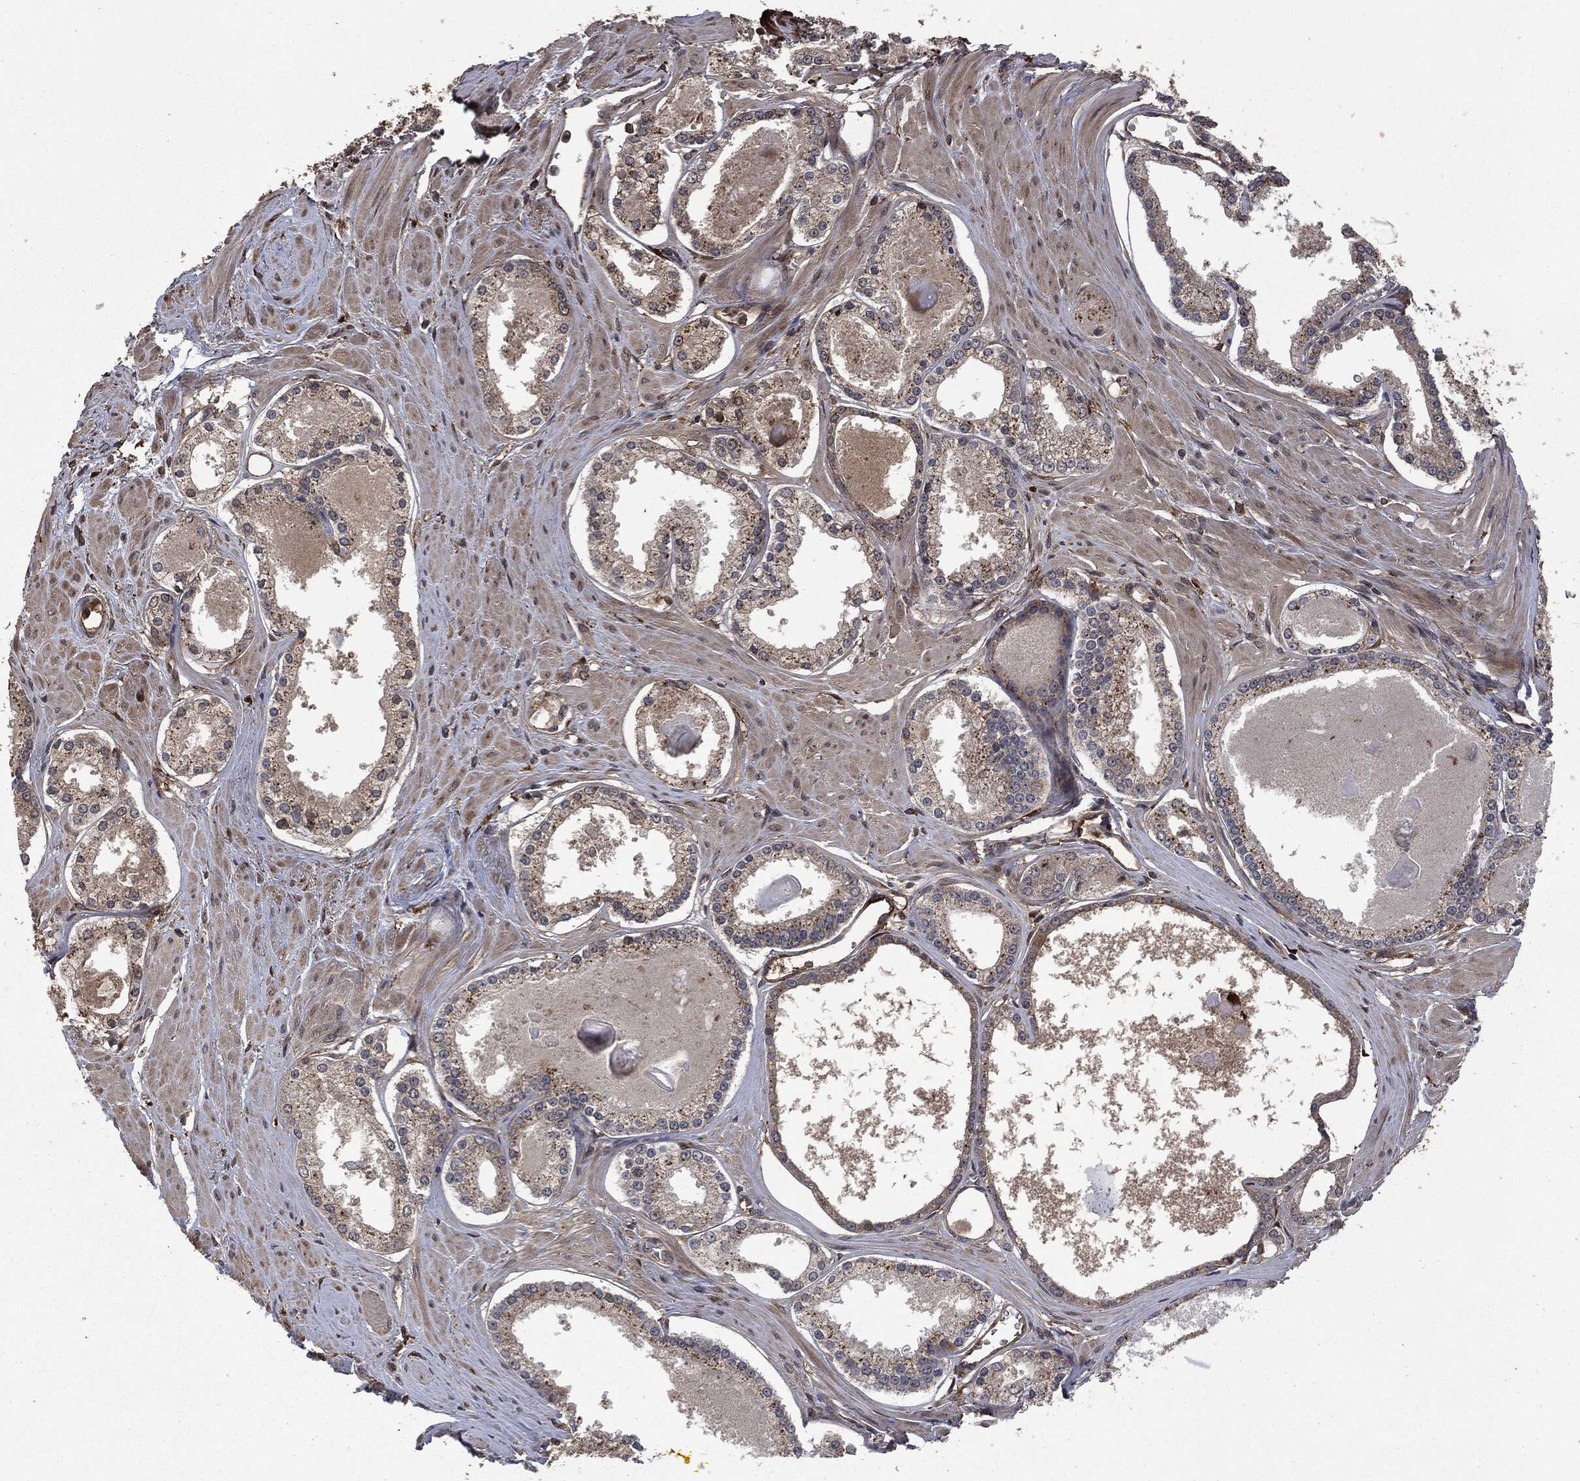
{"staining": {"intensity": "moderate", "quantity": "25%-75%", "location": "cytoplasmic/membranous"}, "tissue": "prostate cancer", "cell_type": "Tumor cells", "image_type": "cancer", "snomed": [{"axis": "morphology", "description": "Adenocarcinoma, NOS"}, {"axis": "topography", "description": "Prostate"}], "caption": "A brown stain highlights moderate cytoplasmic/membranous staining of a protein in prostate adenocarcinoma tumor cells.", "gene": "CRABP2", "patient": {"sex": "male", "age": 61}}